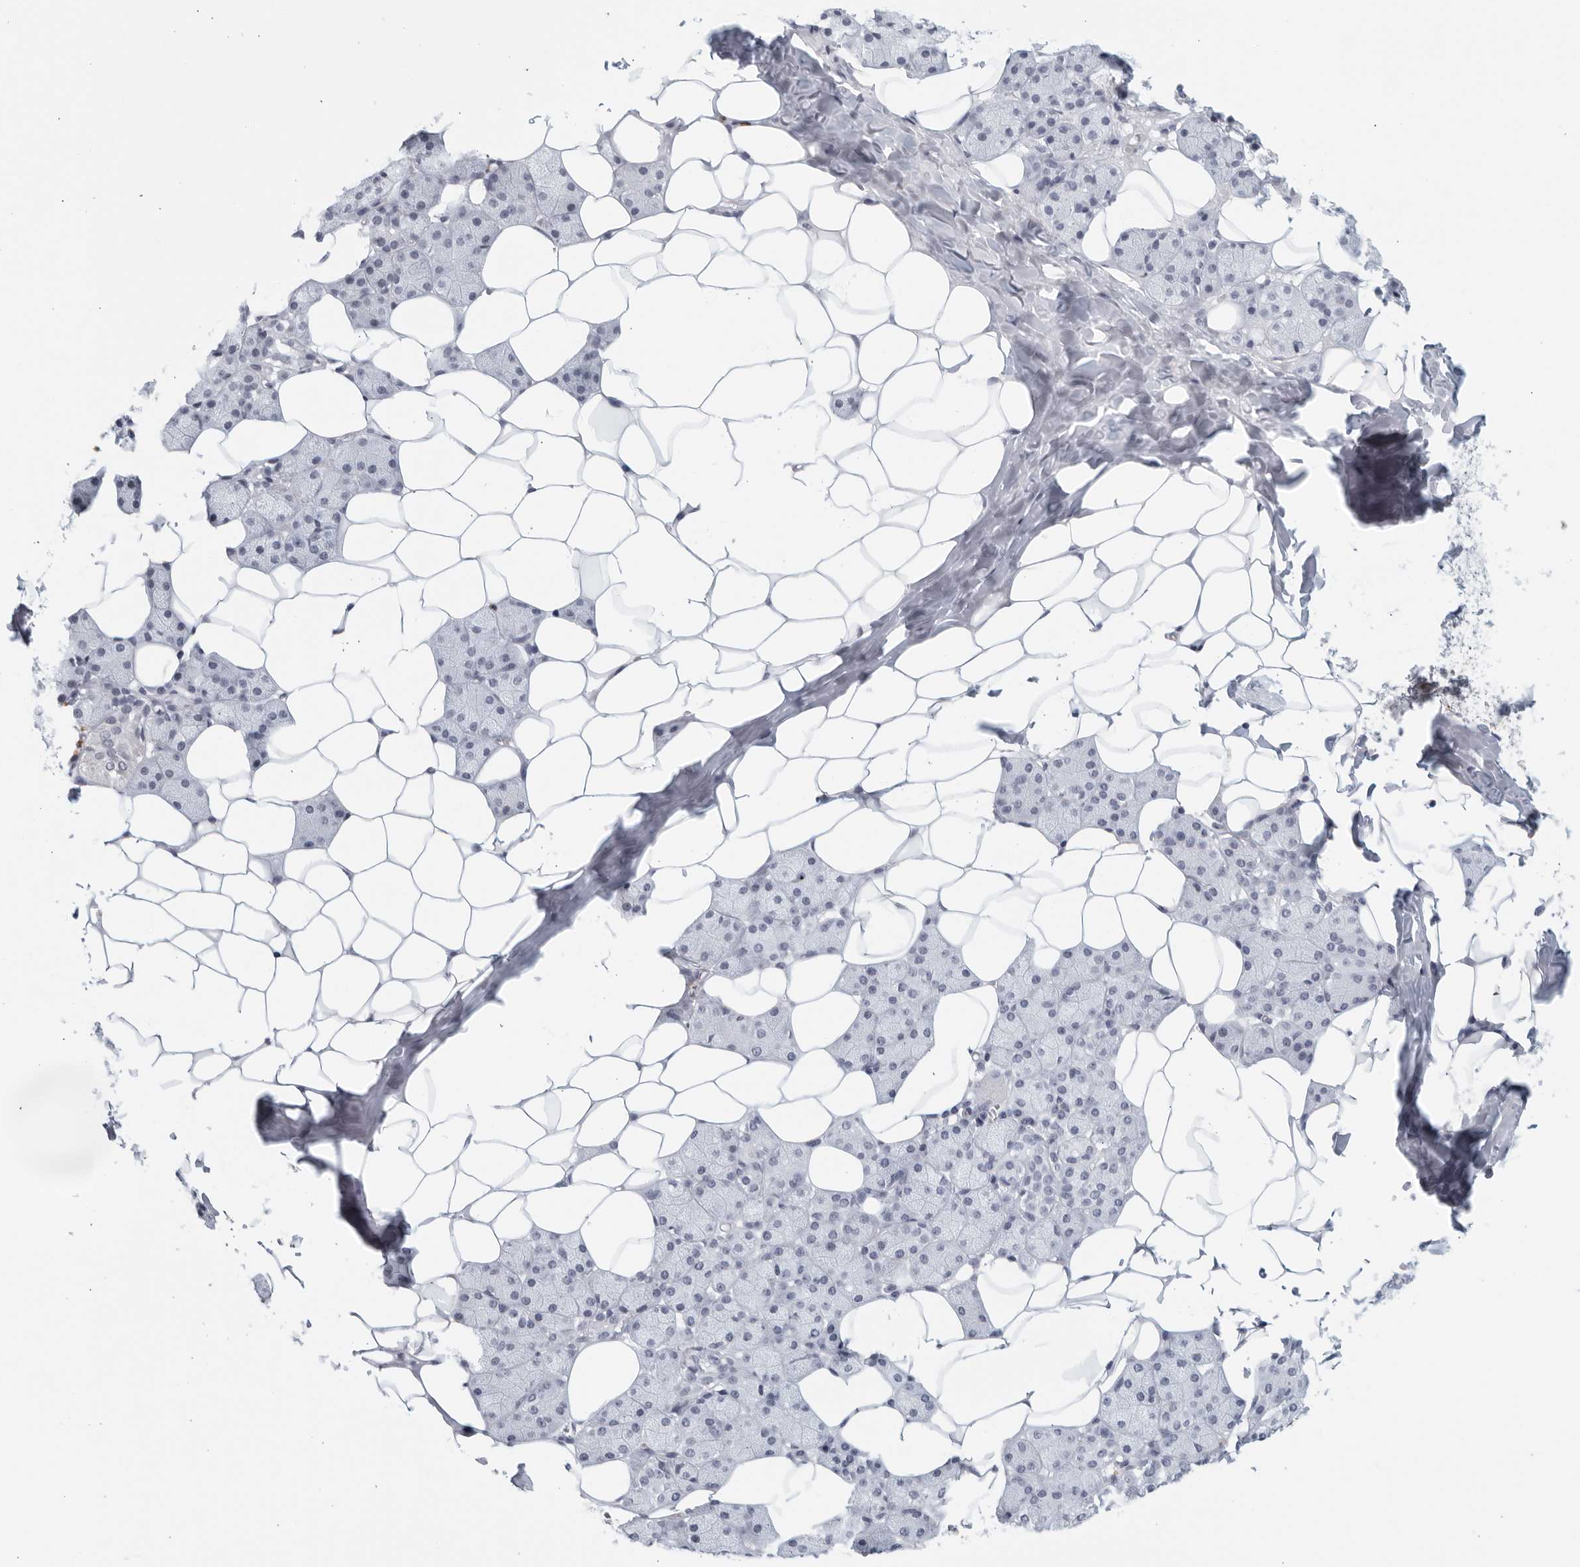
{"staining": {"intensity": "negative", "quantity": "none", "location": "none"}, "tissue": "salivary gland", "cell_type": "Glandular cells", "image_type": "normal", "snomed": [{"axis": "morphology", "description": "Normal tissue, NOS"}, {"axis": "topography", "description": "Salivary gland"}], "caption": "This is an immunohistochemistry histopathology image of benign salivary gland. There is no positivity in glandular cells.", "gene": "KLK7", "patient": {"sex": "female", "age": 33}}